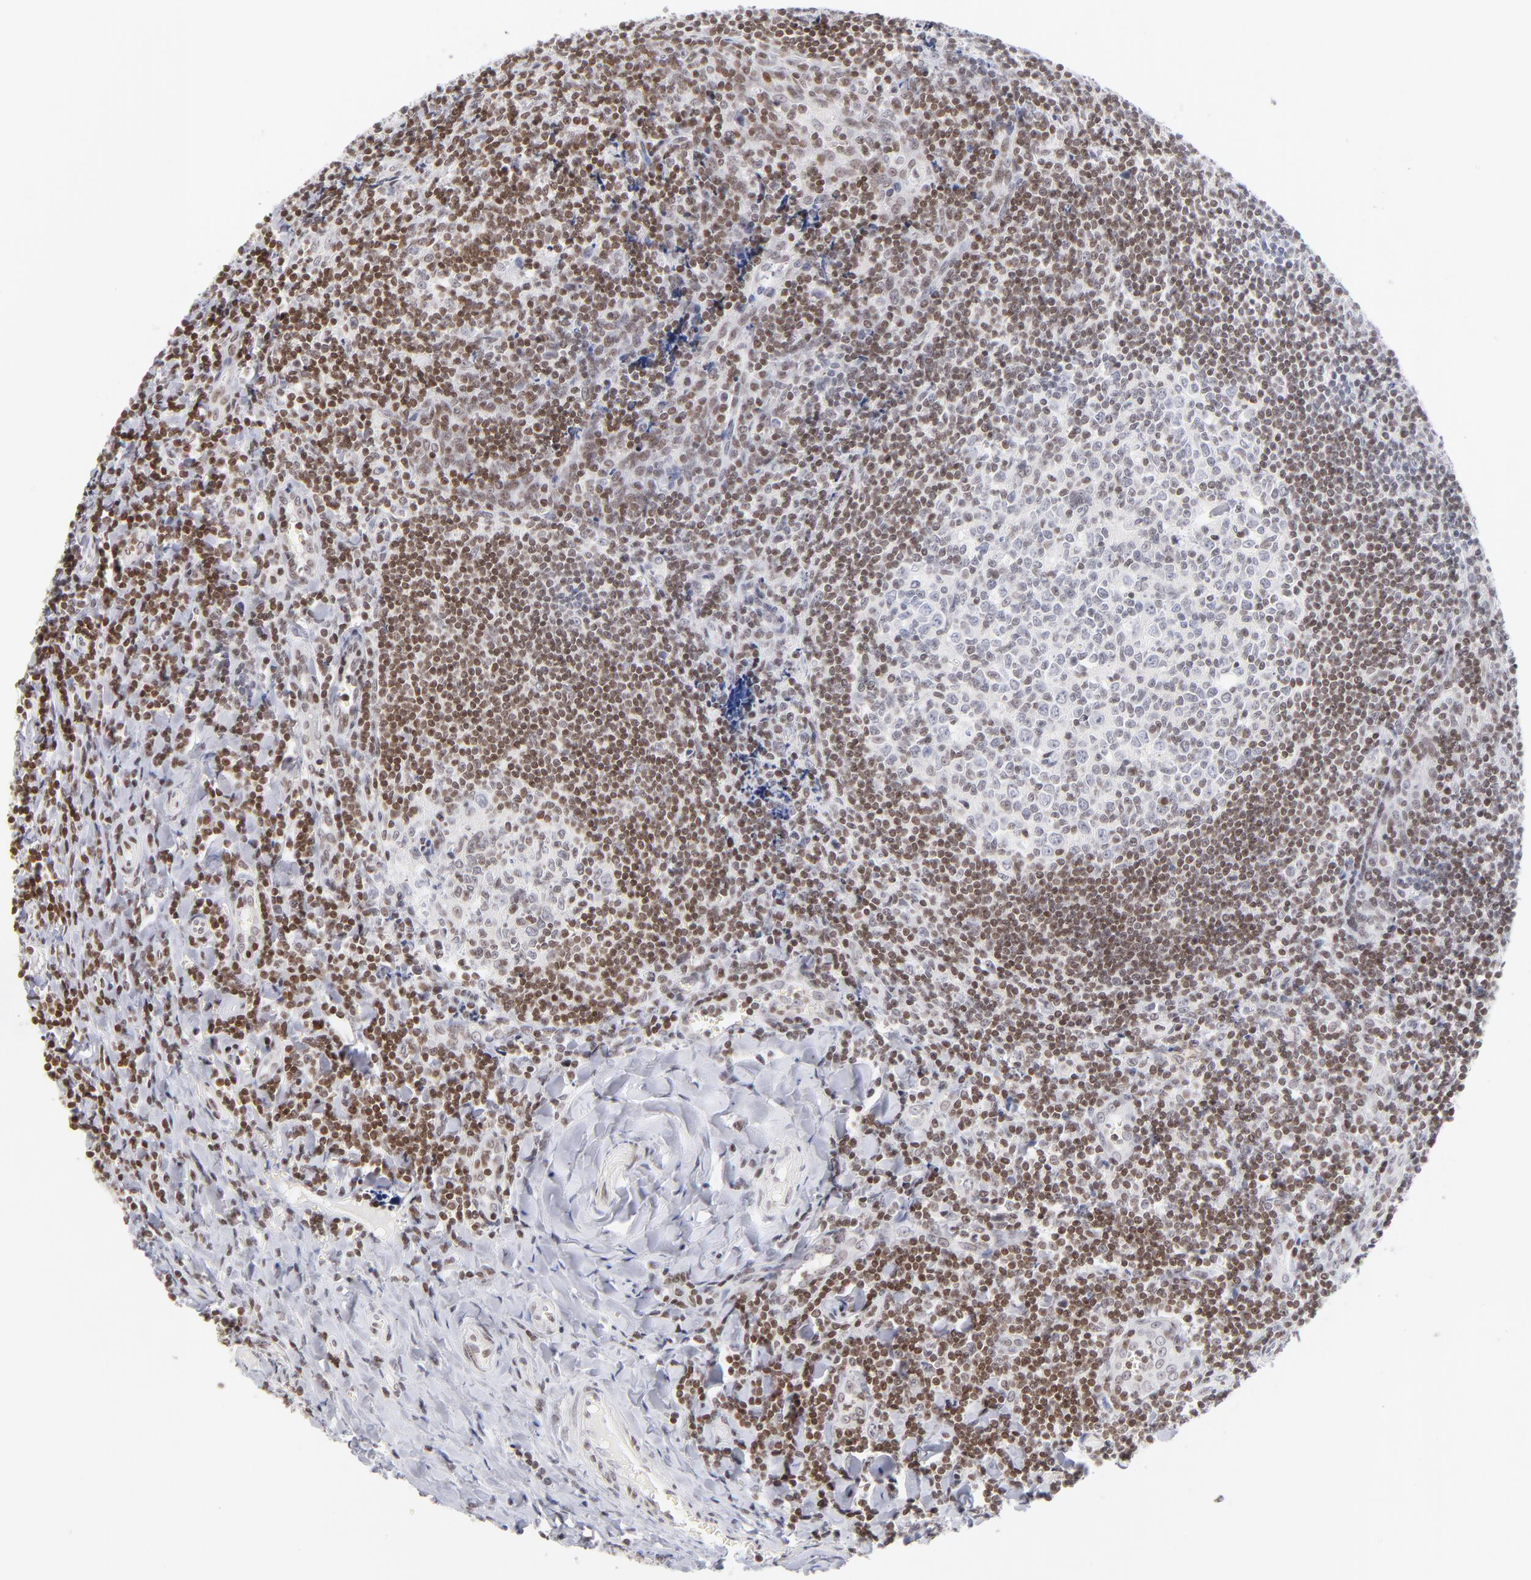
{"staining": {"intensity": "moderate", "quantity": "25%-75%", "location": "nuclear"}, "tissue": "tonsil", "cell_type": "Germinal center cells", "image_type": "normal", "snomed": [{"axis": "morphology", "description": "Normal tissue, NOS"}, {"axis": "topography", "description": "Tonsil"}], "caption": "The micrograph shows staining of unremarkable tonsil, revealing moderate nuclear protein expression (brown color) within germinal center cells. (DAB (3,3'-diaminobenzidine) = brown stain, brightfield microscopy at high magnification).", "gene": "RTL4", "patient": {"sex": "male", "age": 20}}